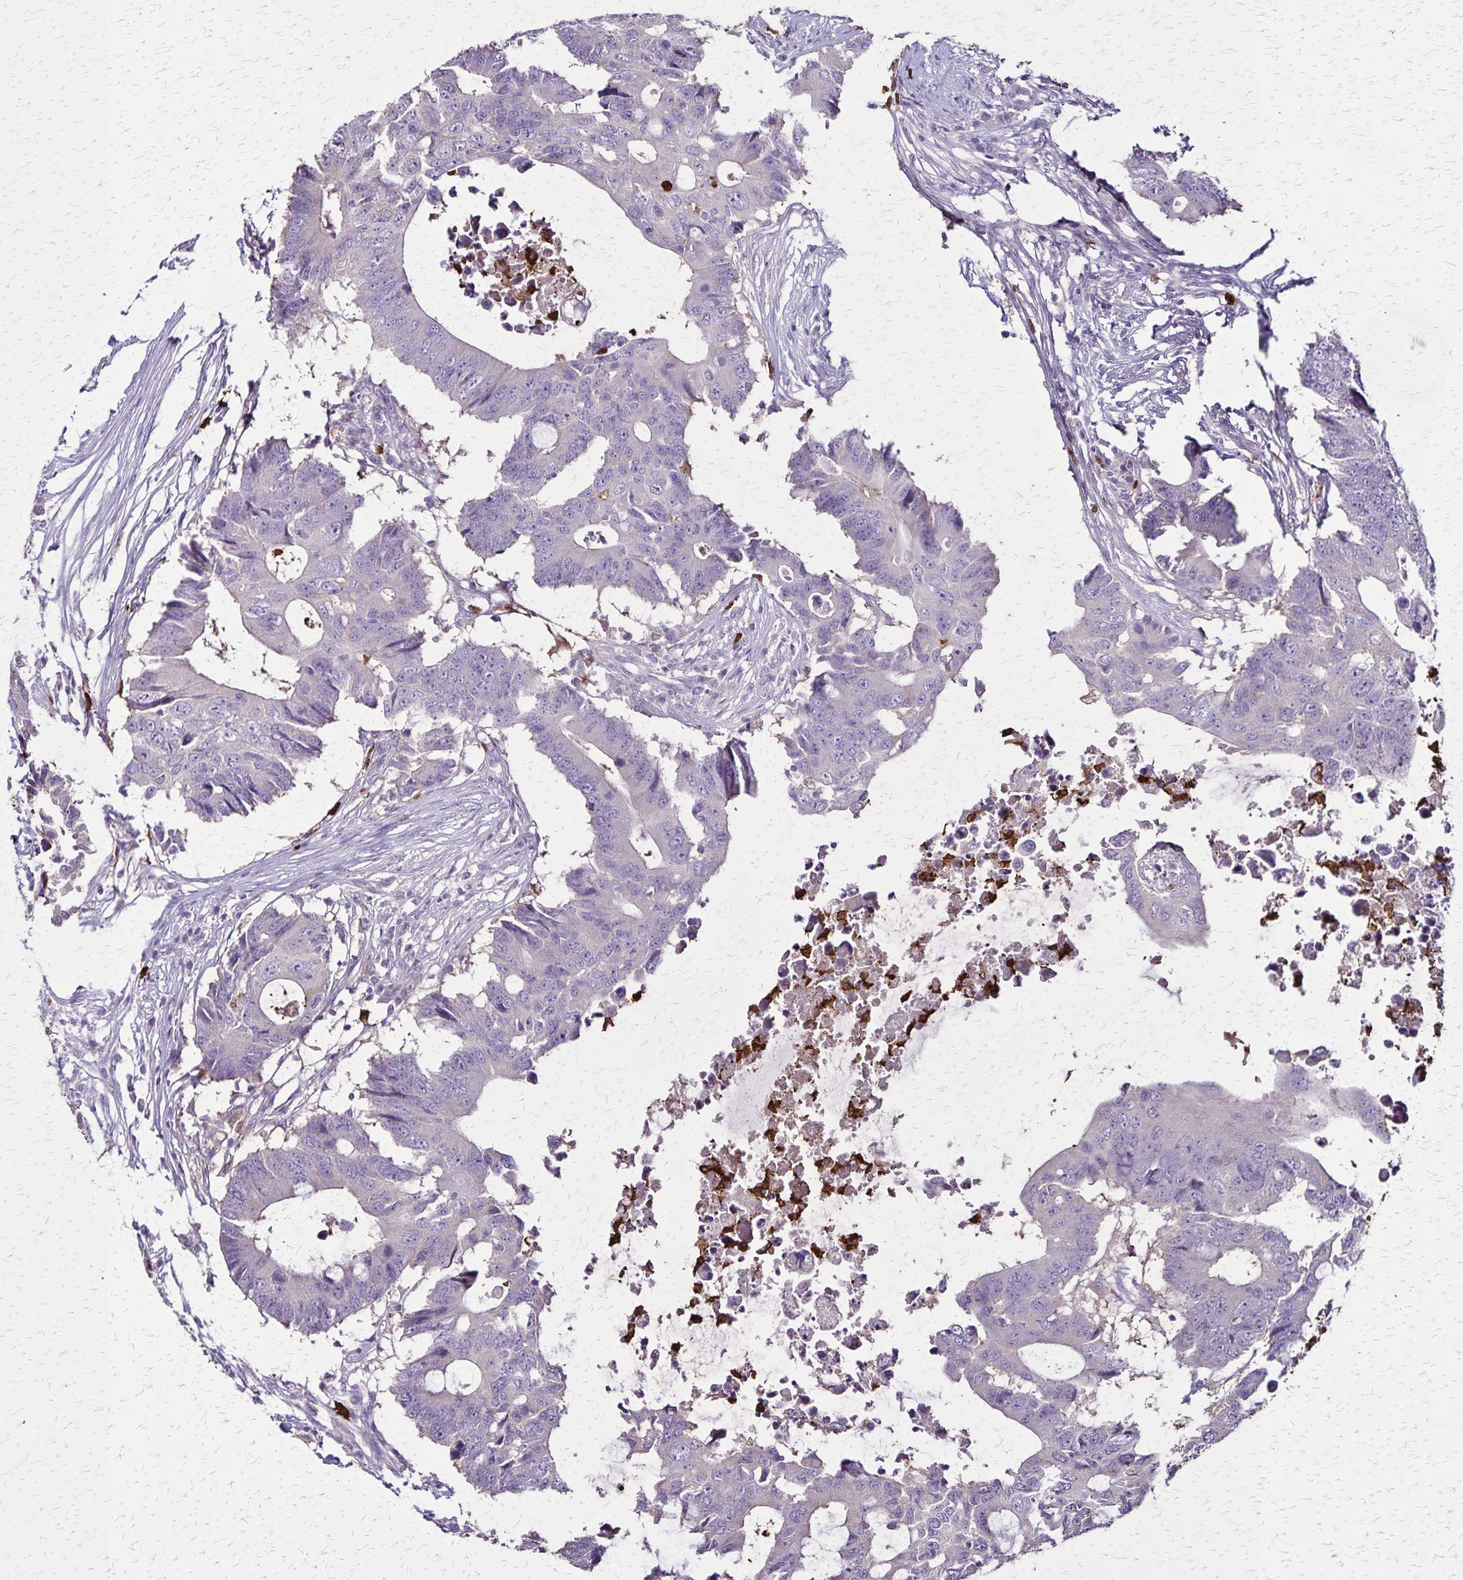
{"staining": {"intensity": "negative", "quantity": "none", "location": "none"}, "tissue": "colorectal cancer", "cell_type": "Tumor cells", "image_type": "cancer", "snomed": [{"axis": "morphology", "description": "Adenocarcinoma, NOS"}, {"axis": "topography", "description": "Colon"}], "caption": "IHC micrograph of neoplastic tissue: human colorectal cancer stained with DAB demonstrates no significant protein staining in tumor cells.", "gene": "ULBP3", "patient": {"sex": "male", "age": 71}}